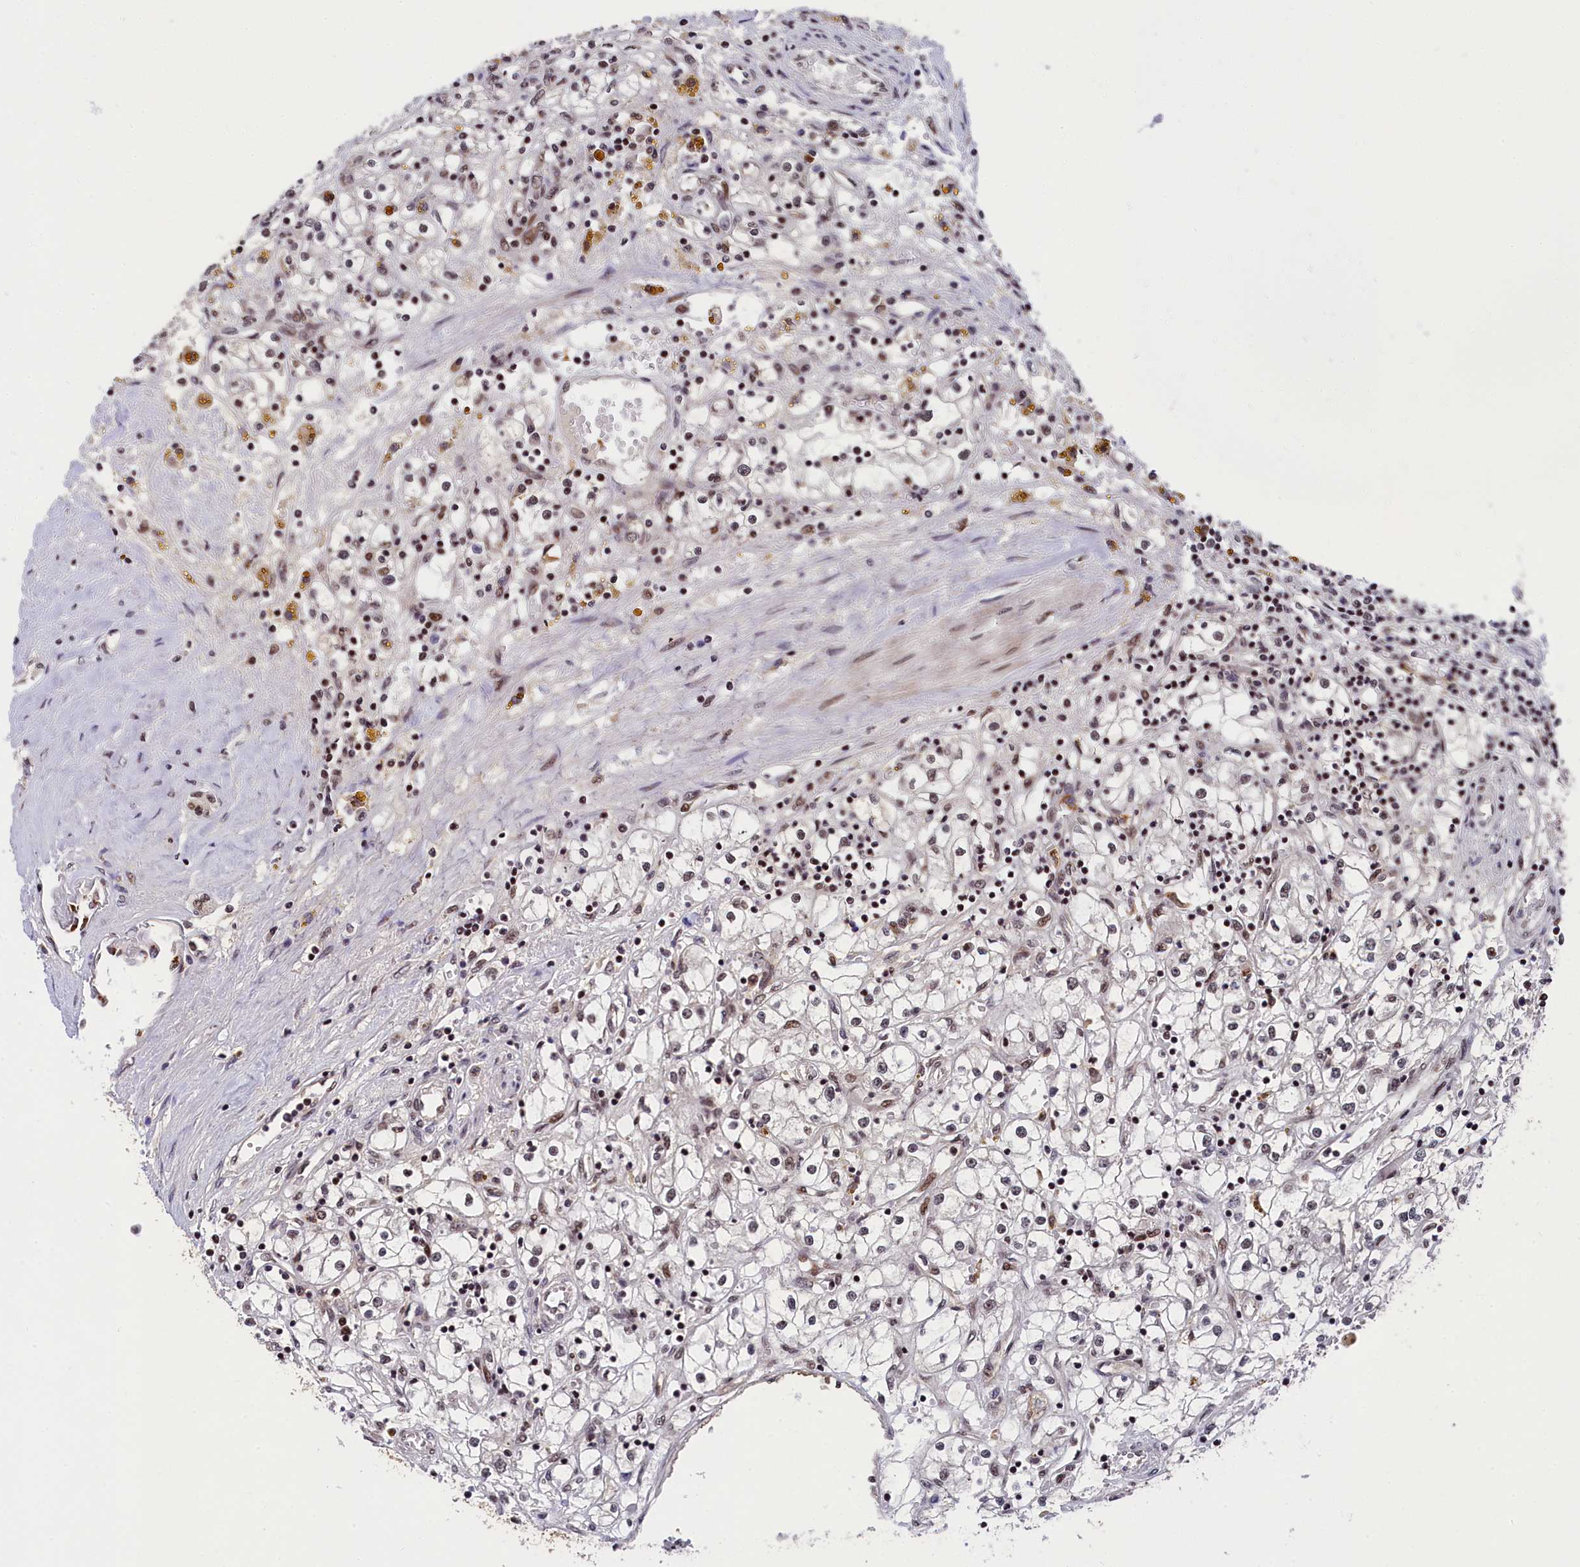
{"staining": {"intensity": "moderate", "quantity": ">75%", "location": "nuclear"}, "tissue": "renal cancer", "cell_type": "Tumor cells", "image_type": "cancer", "snomed": [{"axis": "morphology", "description": "Adenocarcinoma, NOS"}, {"axis": "topography", "description": "Kidney"}], "caption": "DAB immunohistochemical staining of human renal cancer (adenocarcinoma) demonstrates moderate nuclear protein expression in about >75% of tumor cells.", "gene": "ADIG", "patient": {"sex": "male", "age": 56}}